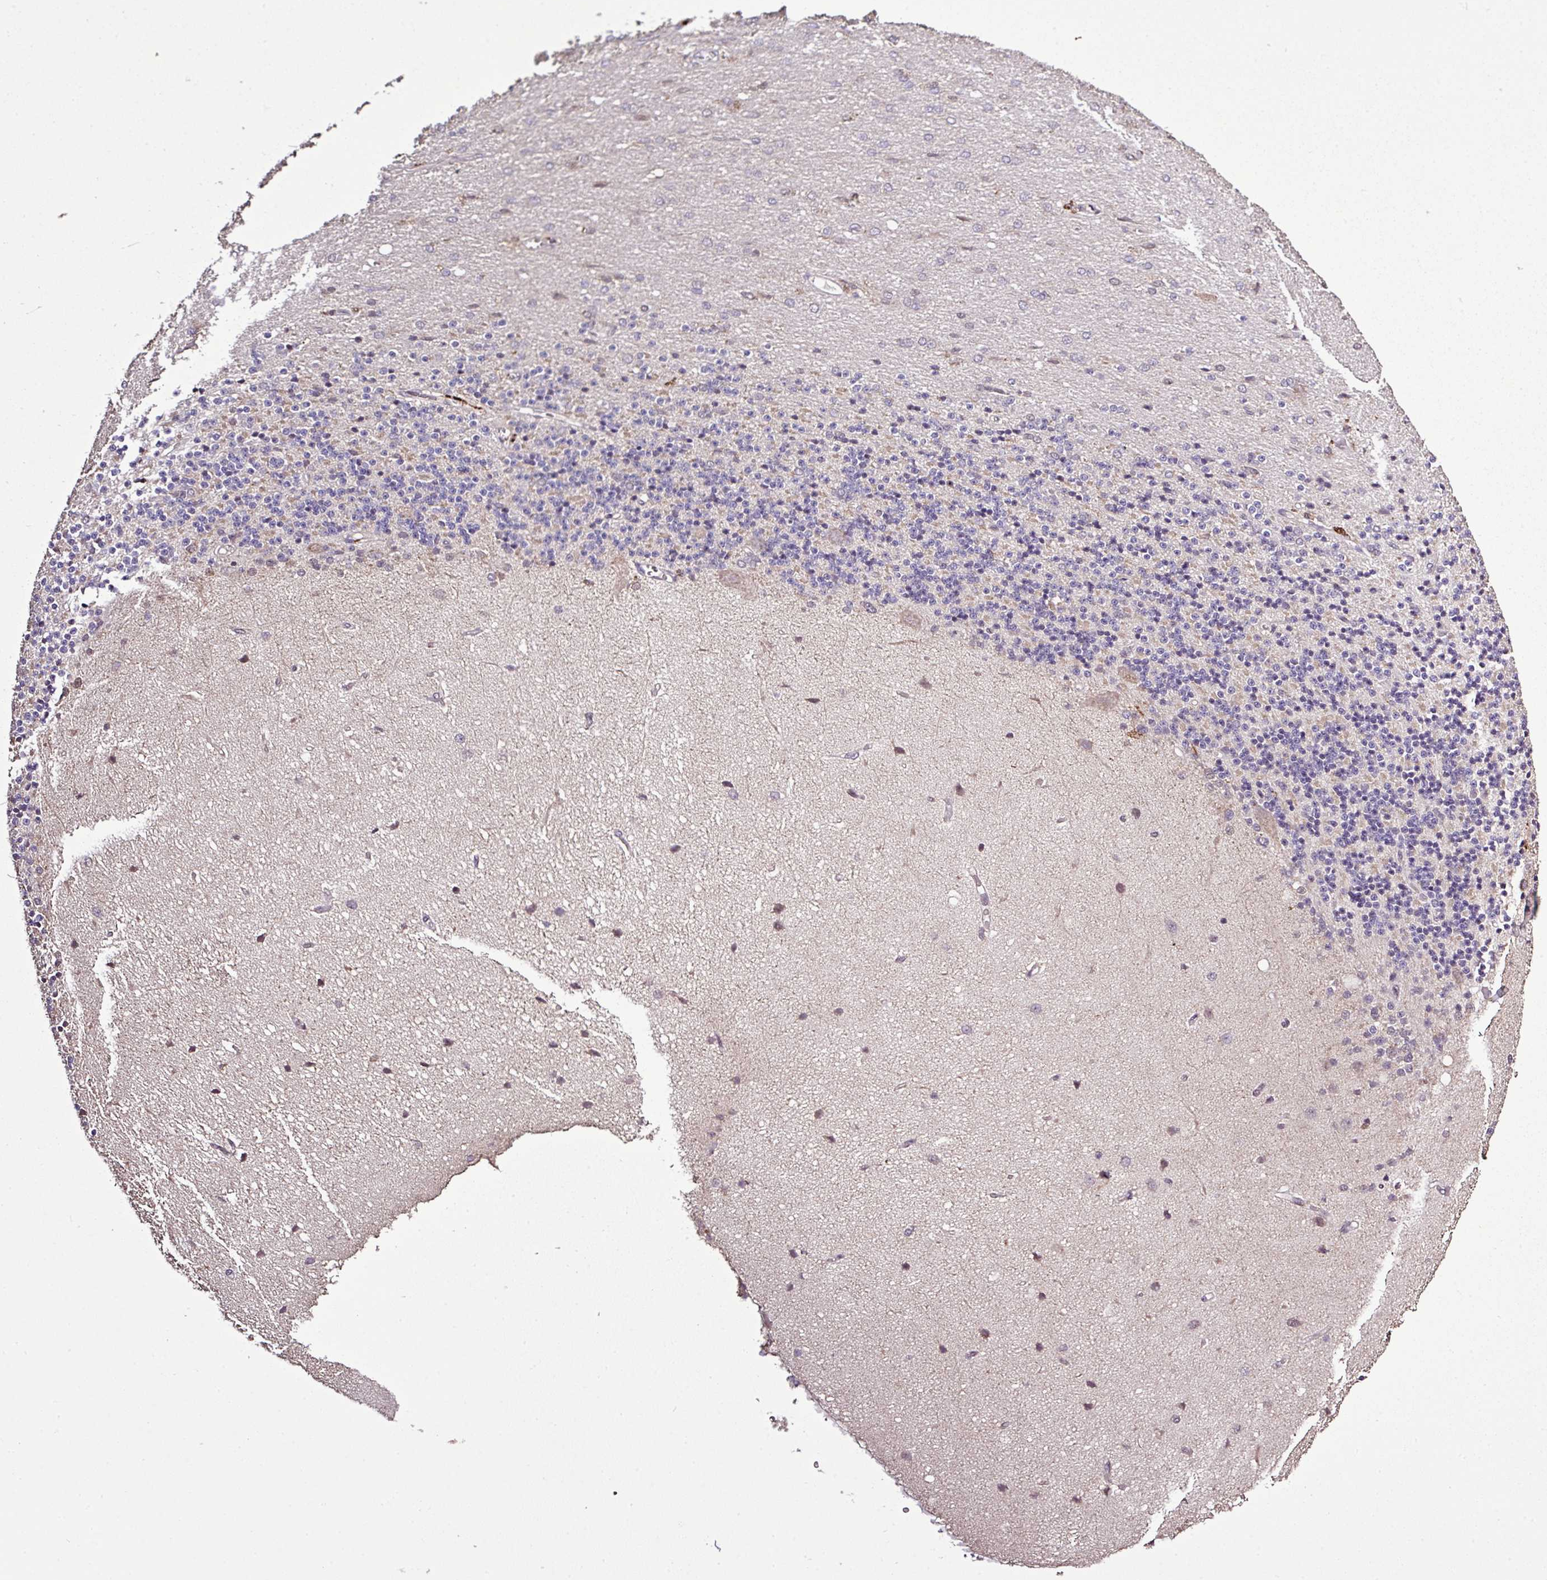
{"staining": {"intensity": "moderate", "quantity": "25%-75%", "location": "cytoplasmic/membranous"}, "tissue": "cerebellum", "cell_type": "Cells in granular layer", "image_type": "normal", "snomed": [{"axis": "morphology", "description": "Normal tissue, NOS"}, {"axis": "topography", "description": "Cerebellum"}], "caption": "Brown immunohistochemical staining in normal human cerebellum reveals moderate cytoplasmic/membranous expression in approximately 25%-75% of cells in granular layer.", "gene": "SMCO4", "patient": {"sex": "female", "age": 29}}